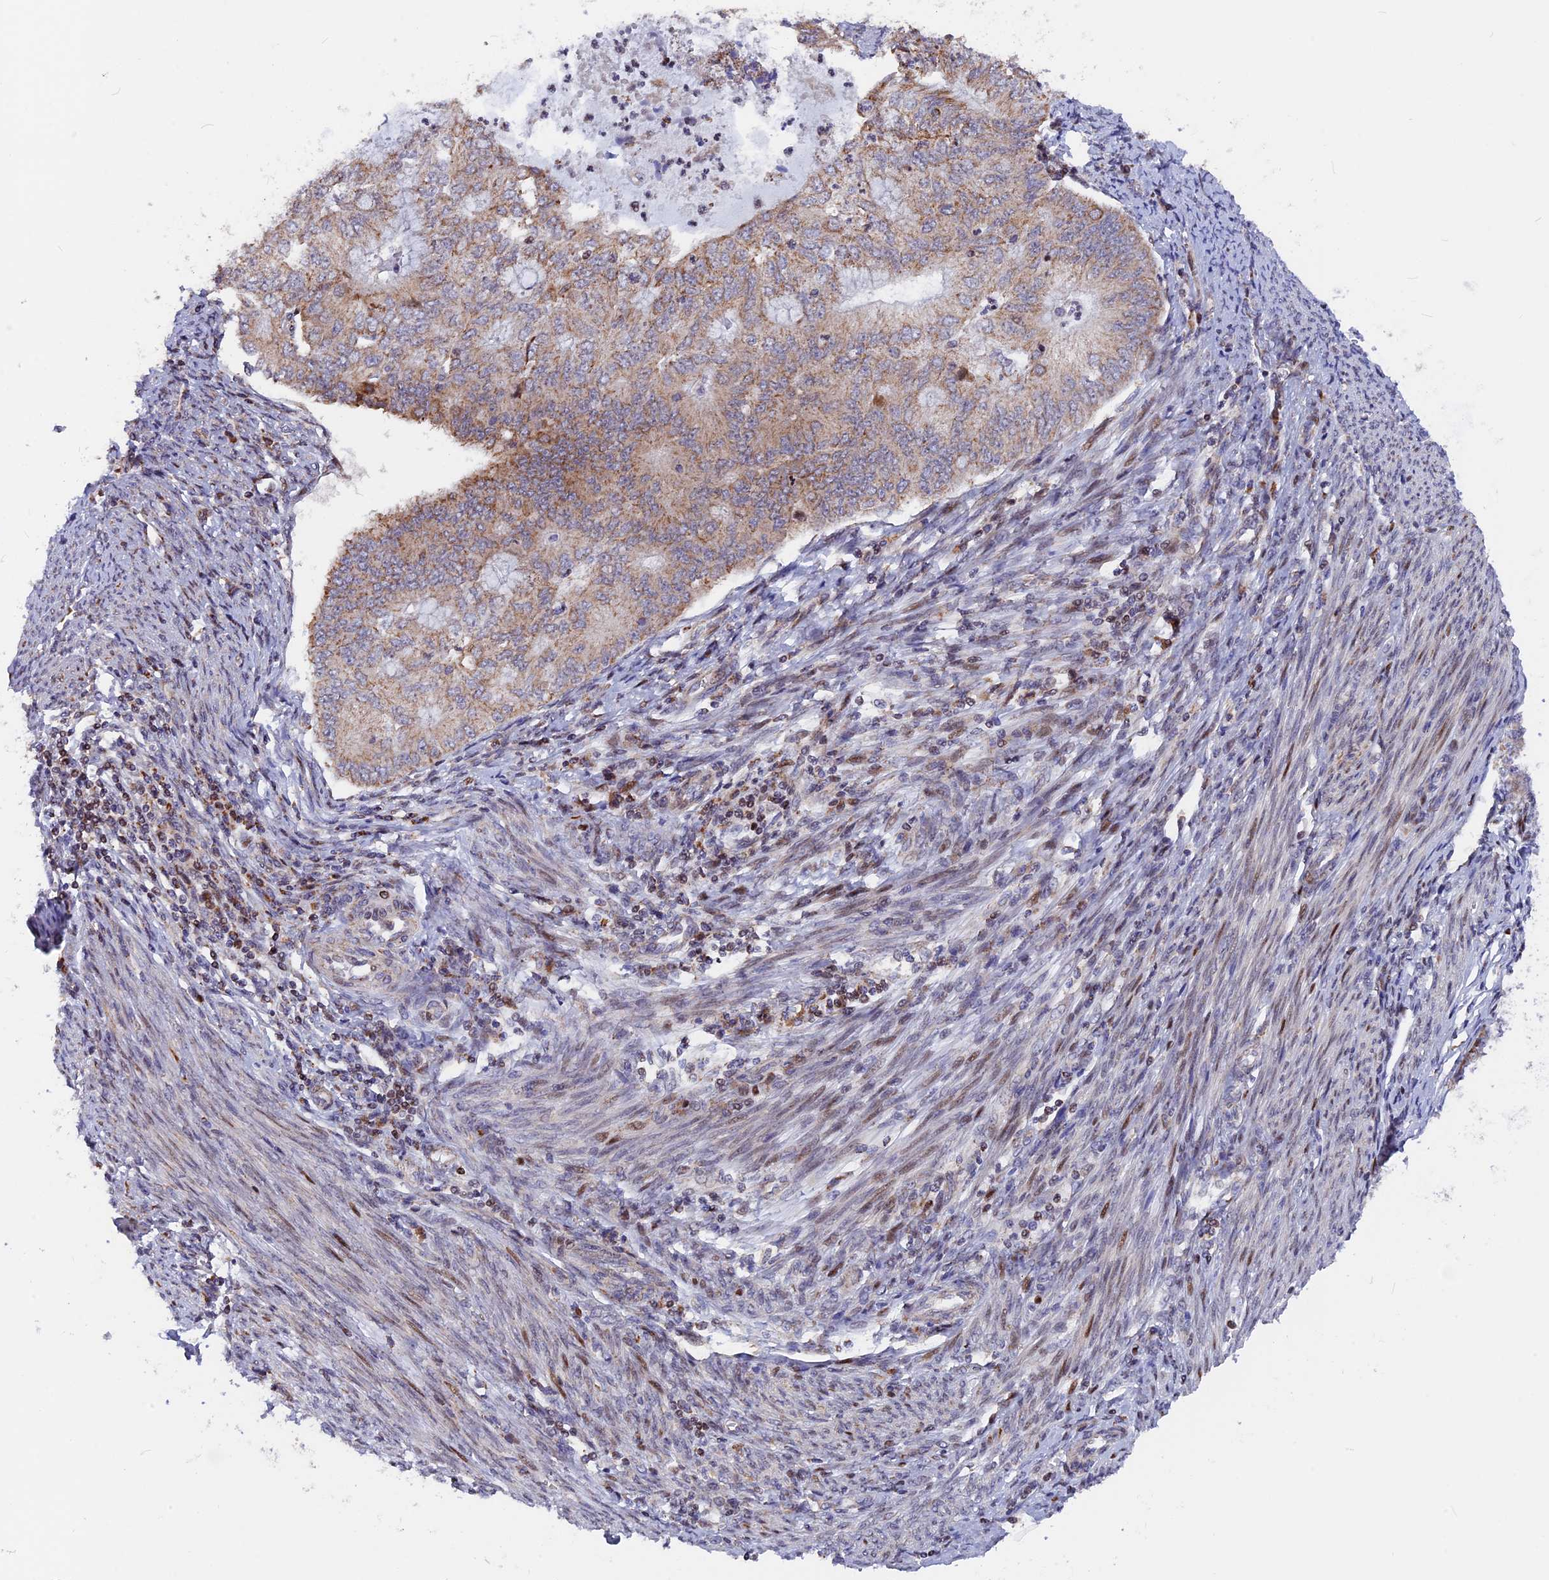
{"staining": {"intensity": "moderate", "quantity": ">75%", "location": "cytoplasmic/membranous"}, "tissue": "endometrial cancer", "cell_type": "Tumor cells", "image_type": "cancer", "snomed": [{"axis": "morphology", "description": "Adenocarcinoma, NOS"}, {"axis": "topography", "description": "Endometrium"}], "caption": "Endometrial cancer (adenocarcinoma) stained with DAB IHC demonstrates medium levels of moderate cytoplasmic/membranous expression in approximately >75% of tumor cells. The staining was performed using DAB, with brown indicating positive protein expression. Nuclei are stained blue with hematoxylin.", "gene": "FAM174C", "patient": {"sex": "female", "age": 68}}